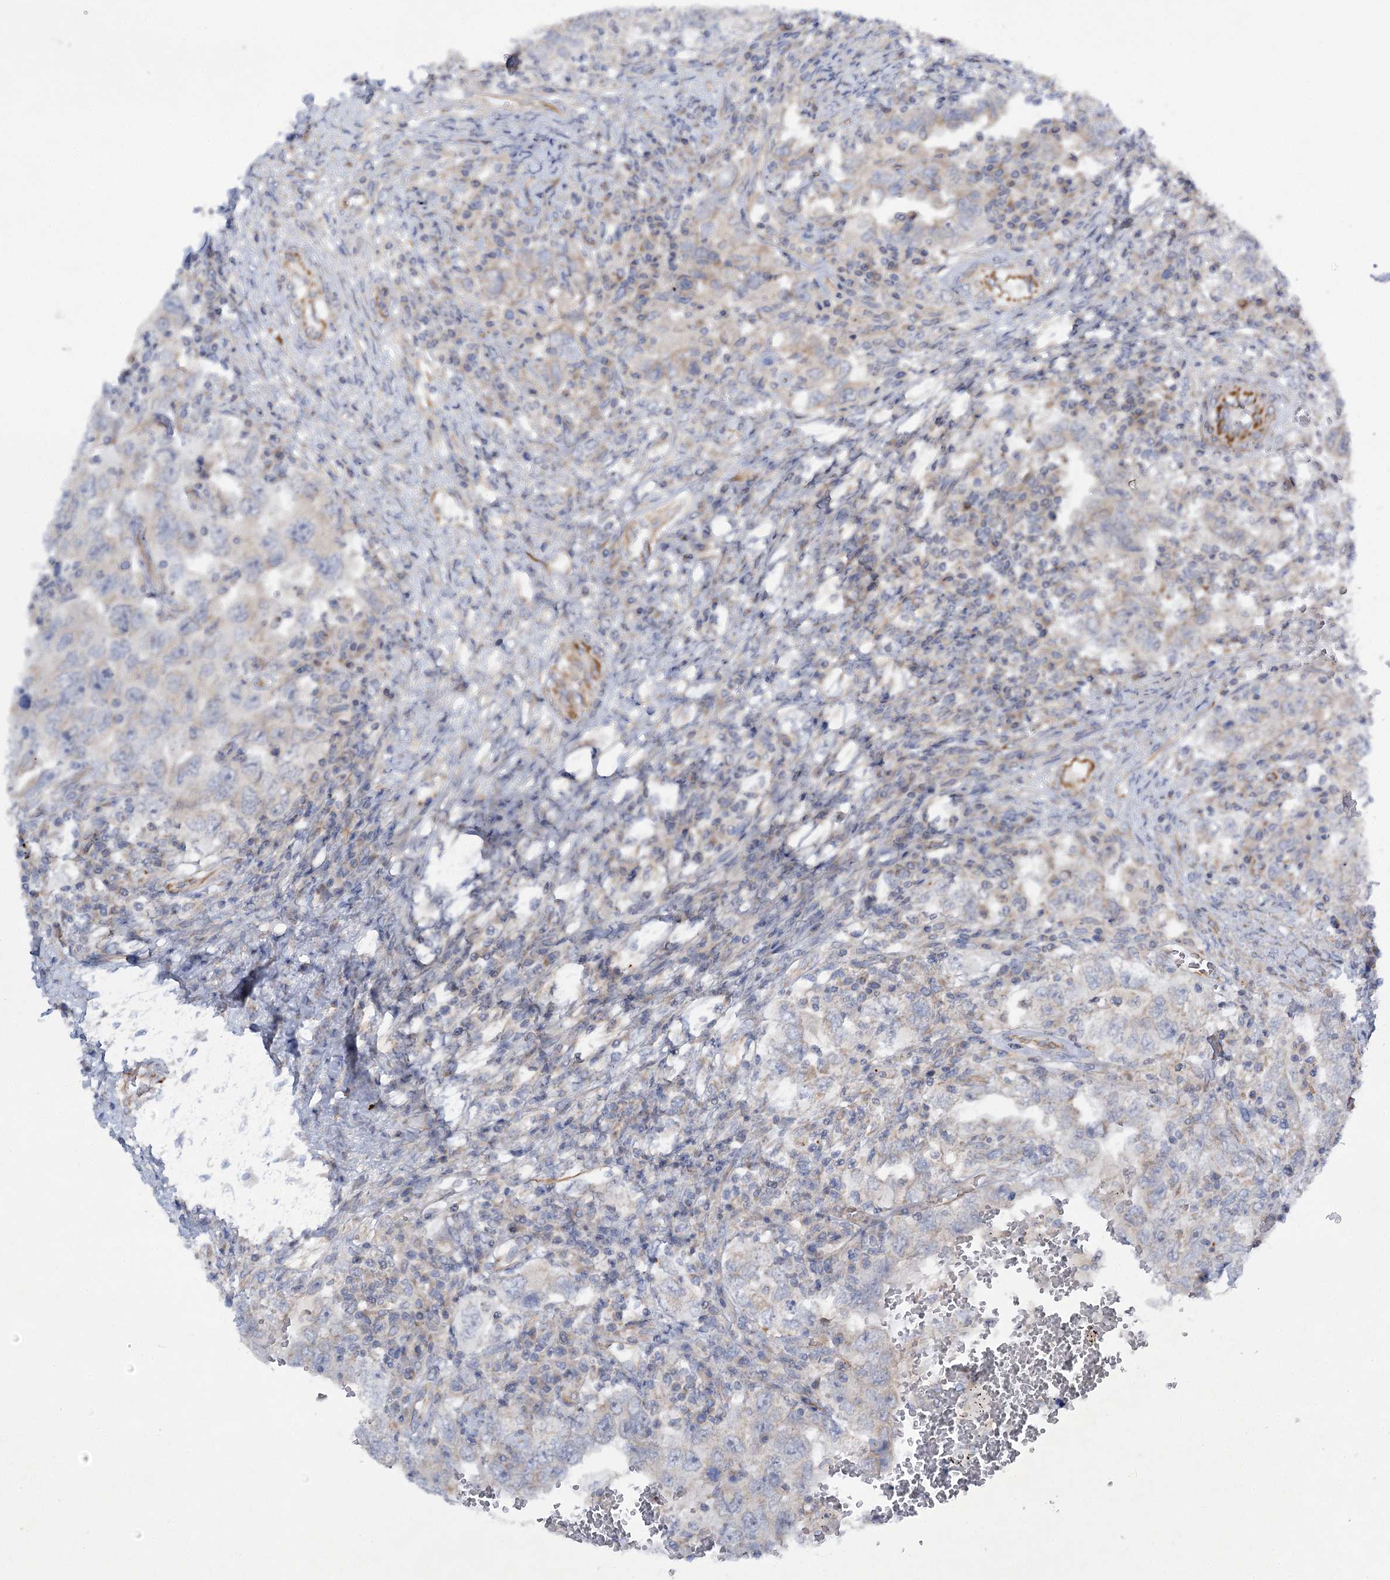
{"staining": {"intensity": "negative", "quantity": "none", "location": "none"}, "tissue": "testis cancer", "cell_type": "Tumor cells", "image_type": "cancer", "snomed": [{"axis": "morphology", "description": "Carcinoma, Embryonal, NOS"}, {"axis": "topography", "description": "Testis"}], "caption": "DAB (3,3'-diaminobenzidine) immunohistochemical staining of human testis embryonal carcinoma shows no significant positivity in tumor cells. The staining was performed using DAB (3,3'-diaminobenzidine) to visualize the protein expression in brown, while the nuclei were stained in blue with hematoxylin (Magnification: 20x).", "gene": "KIAA0825", "patient": {"sex": "male", "age": 26}}